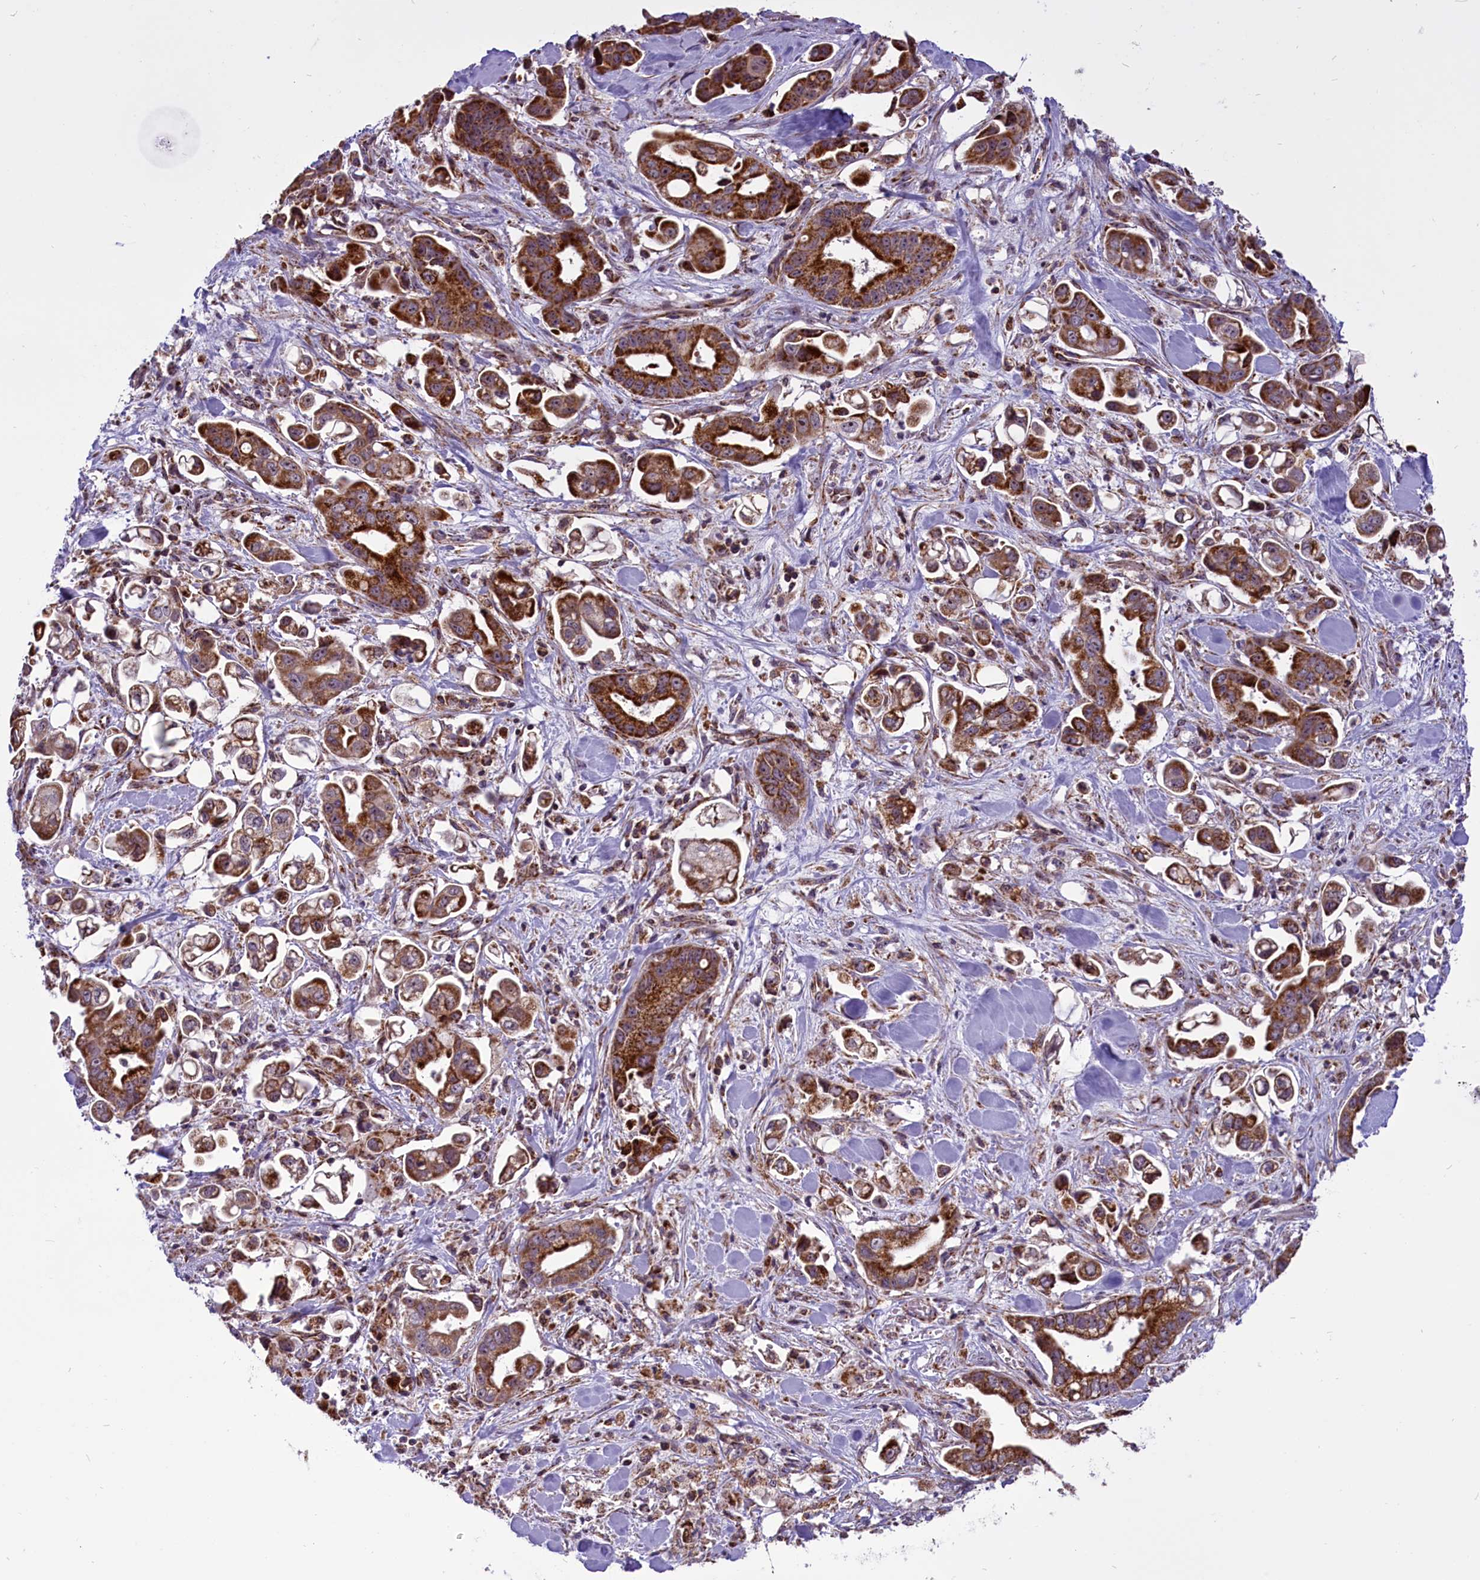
{"staining": {"intensity": "strong", "quantity": ">75%", "location": "cytoplasmic/membranous"}, "tissue": "stomach cancer", "cell_type": "Tumor cells", "image_type": "cancer", "snomed": [{"axis": "morphology", "description": "Adenocarcinoma, NOS"}, {"axis": "topography", "description": "Stomach"}], "caption": "Tumor cells display high levels of strong cytoplasmic/membranous expression in about >75% of cells in human stomach cancer.", "gene": "NDUFS5", "patient": {"sex": "male", "age": 62}}